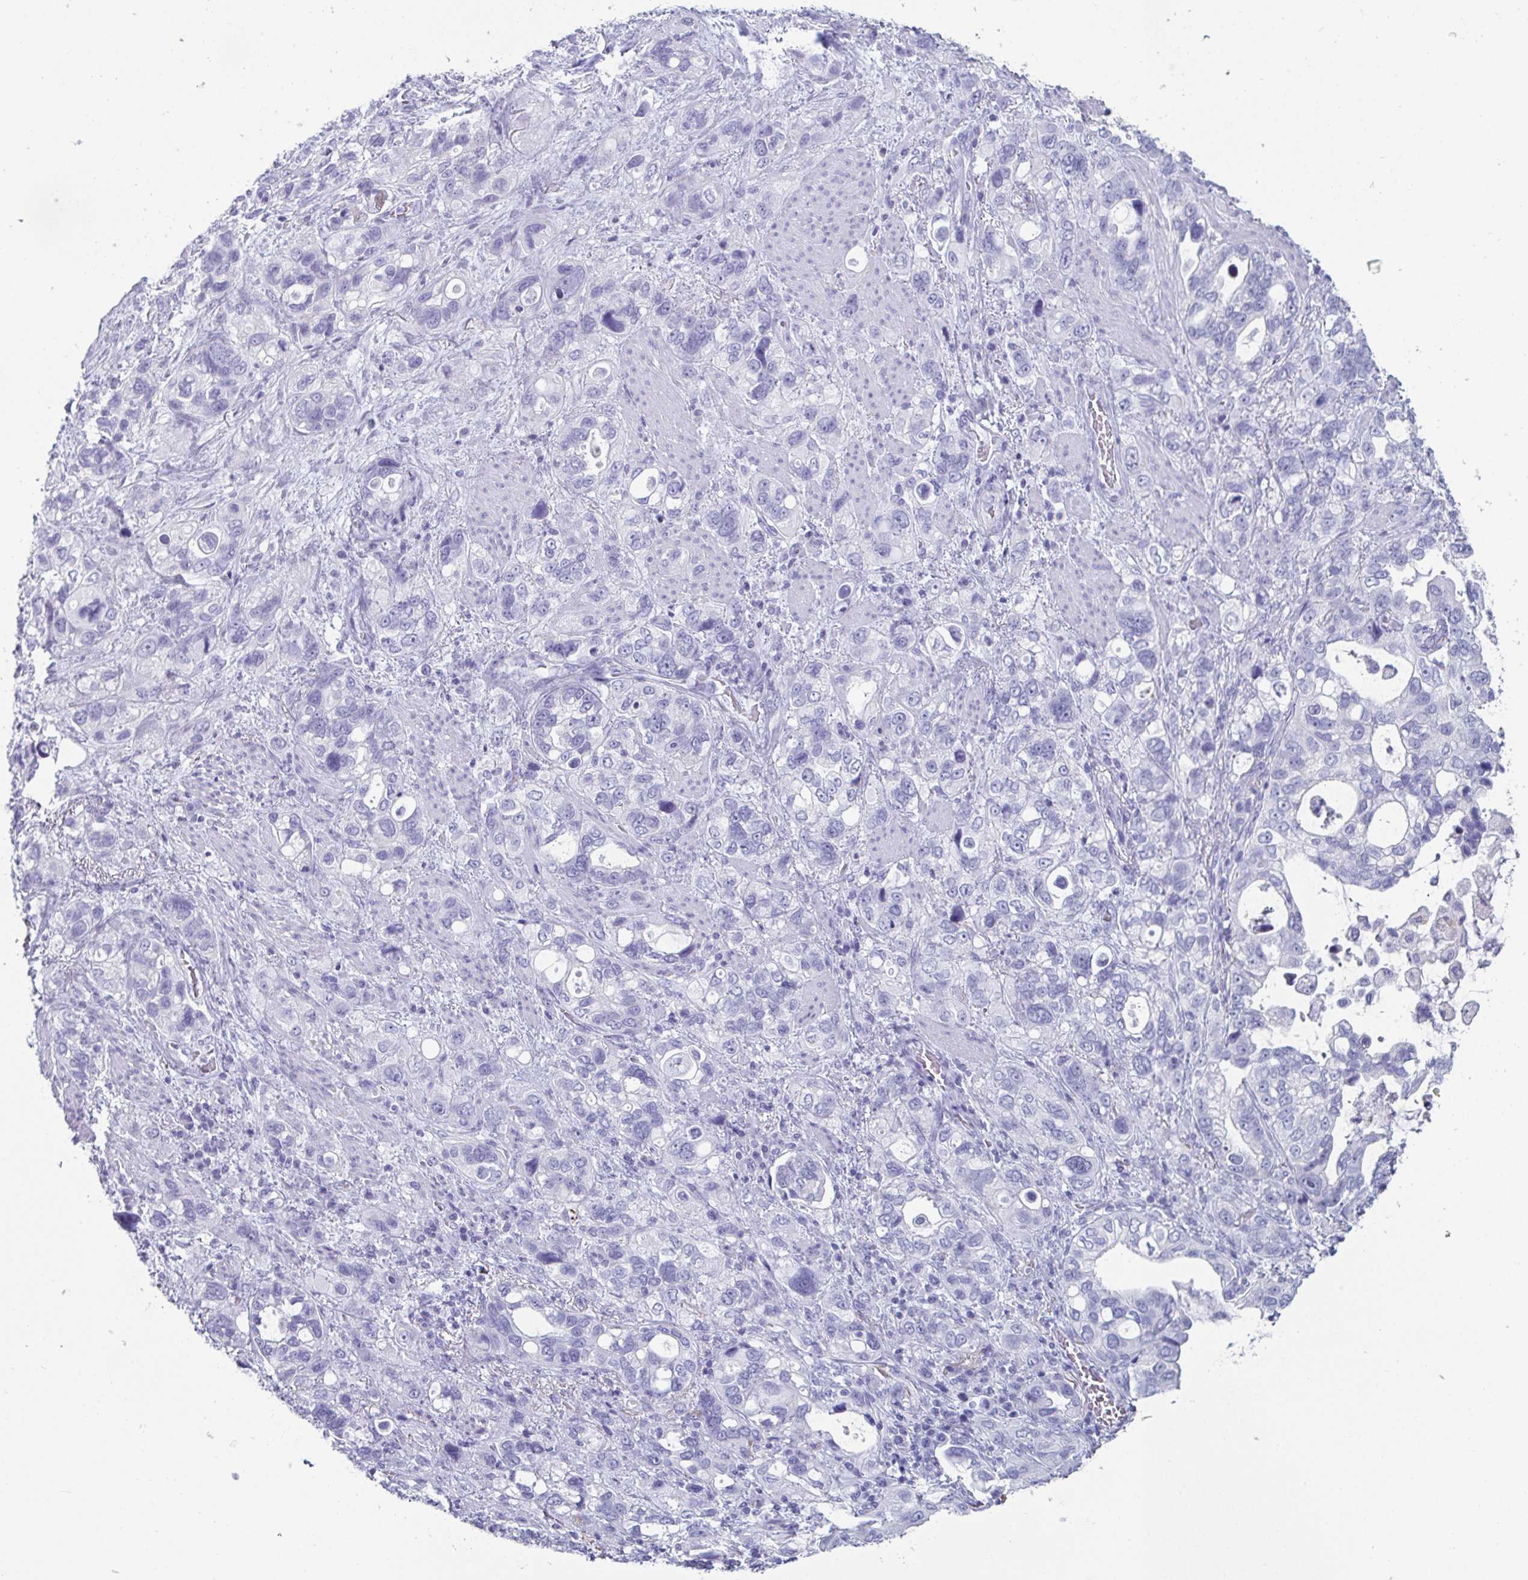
{"staining": {"intensity": "negative", "quantity": "none", "location": "none"}, "tissue": "stomach cancer", "cell_type": "Tumor cells", "image_type": "cancer", "snomed": [{"axis": "morphology", "description": "Adenocarcinoma, NOS"}, {"axis": "topography", "description": "Stomach, upper"}], "caption": "A high-resolution micrograph shows IHC staining of stomach cancer (adenocarcinoma), which displays no significant expression in tumor cells. (DAB IHC with hematoxylin counter stain).", "gene": "CREG2", "patient": {"sex": "female", "age": 81}}